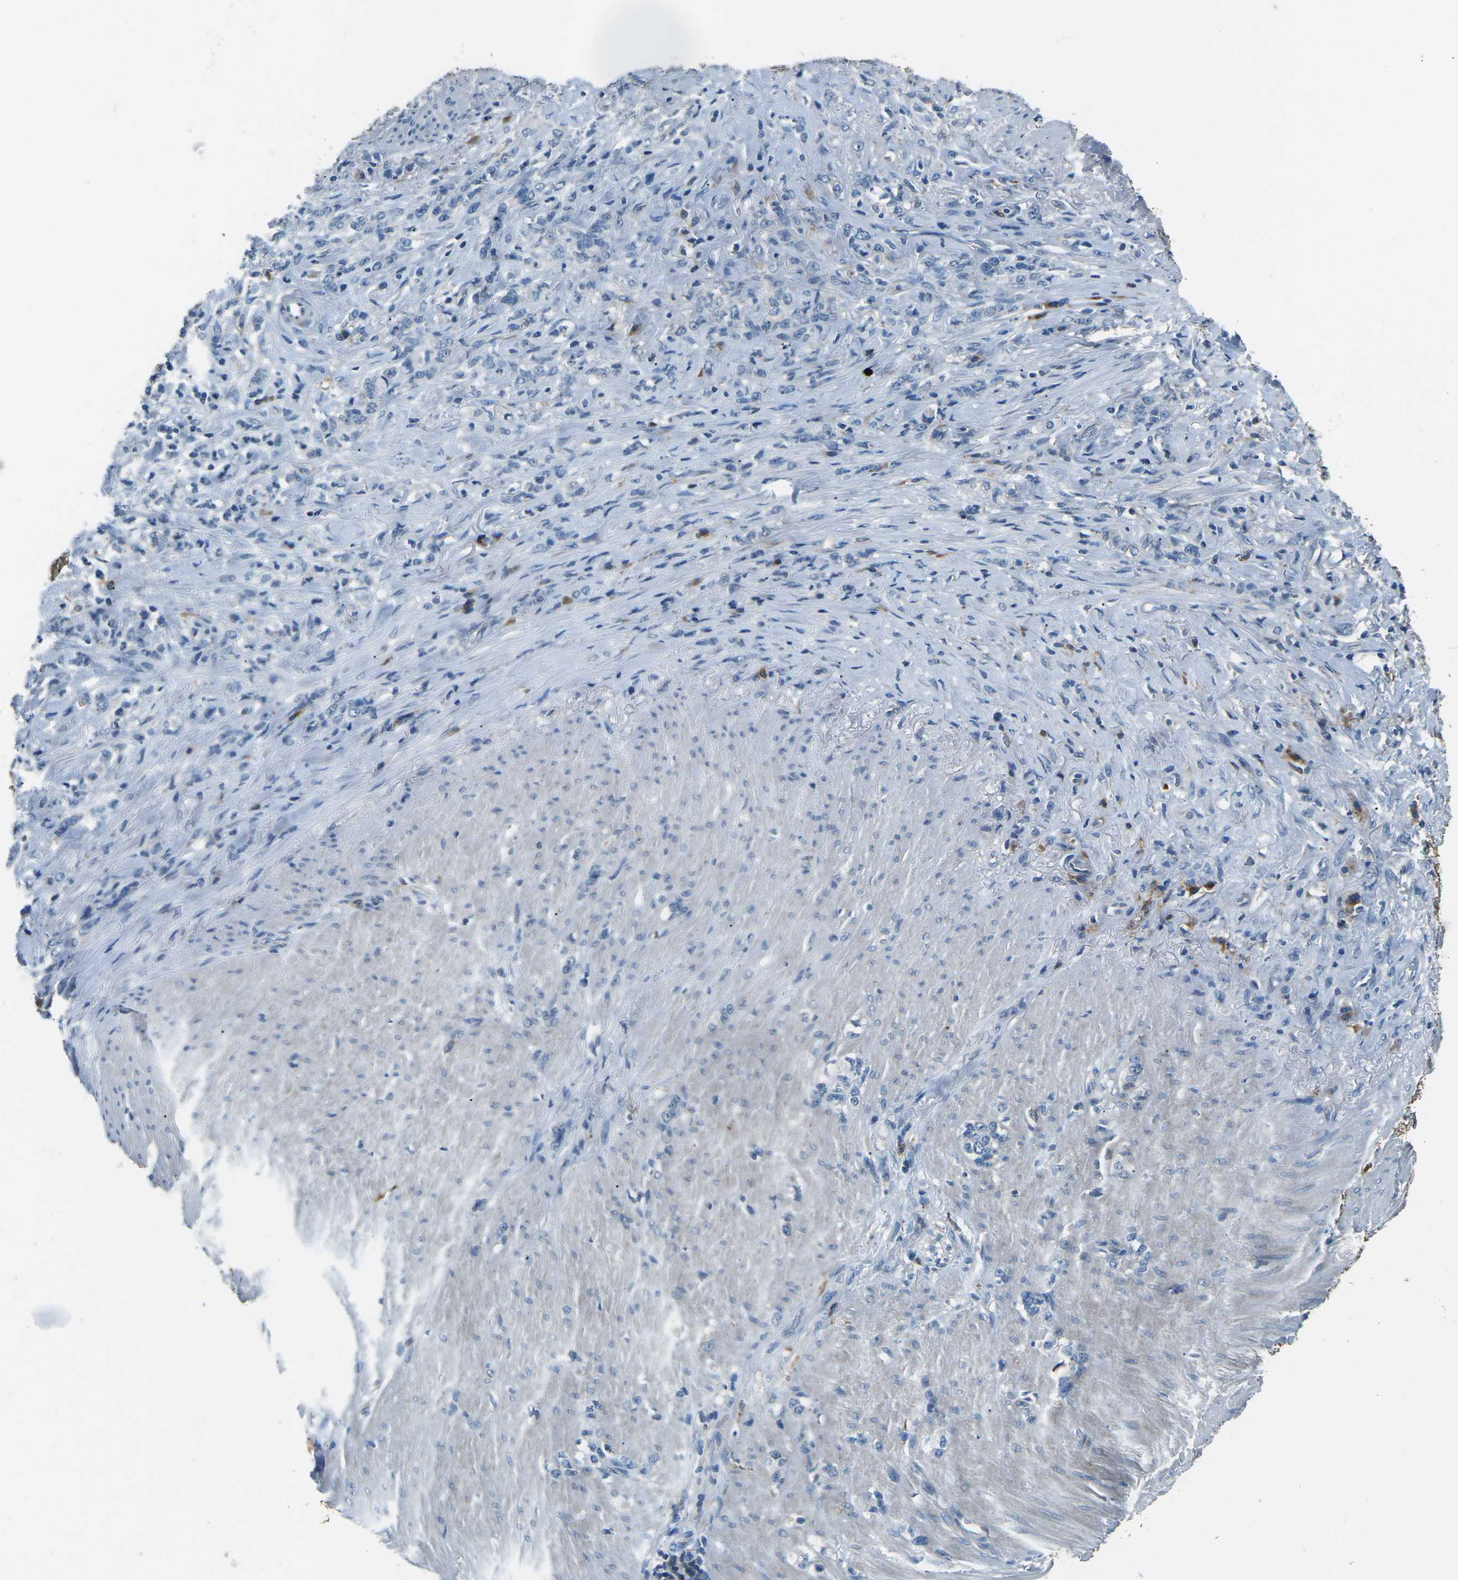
{"staining": {"intensity": "negative", "quantity": "none", "location": "none"}, "tissue": "stomach cancer", "cell_type": "Tumor cells", "image_type": "cancer", "snomed": [{"axis": "morphology", "description": "Adenocarcinoma, NOS"}, {"axis": "topography", "description": "Stomach, lower"}], "caption": "An immunohistochemistry (IHC) image of stomach cancer is shown. There is no staining in tumor cells of stomach cancer. (Immunohistochemistry (ihc), brightfield microscopy, high magnification).", "gene": "CD1D", "patient": {"sex": "male", "age": 88}}